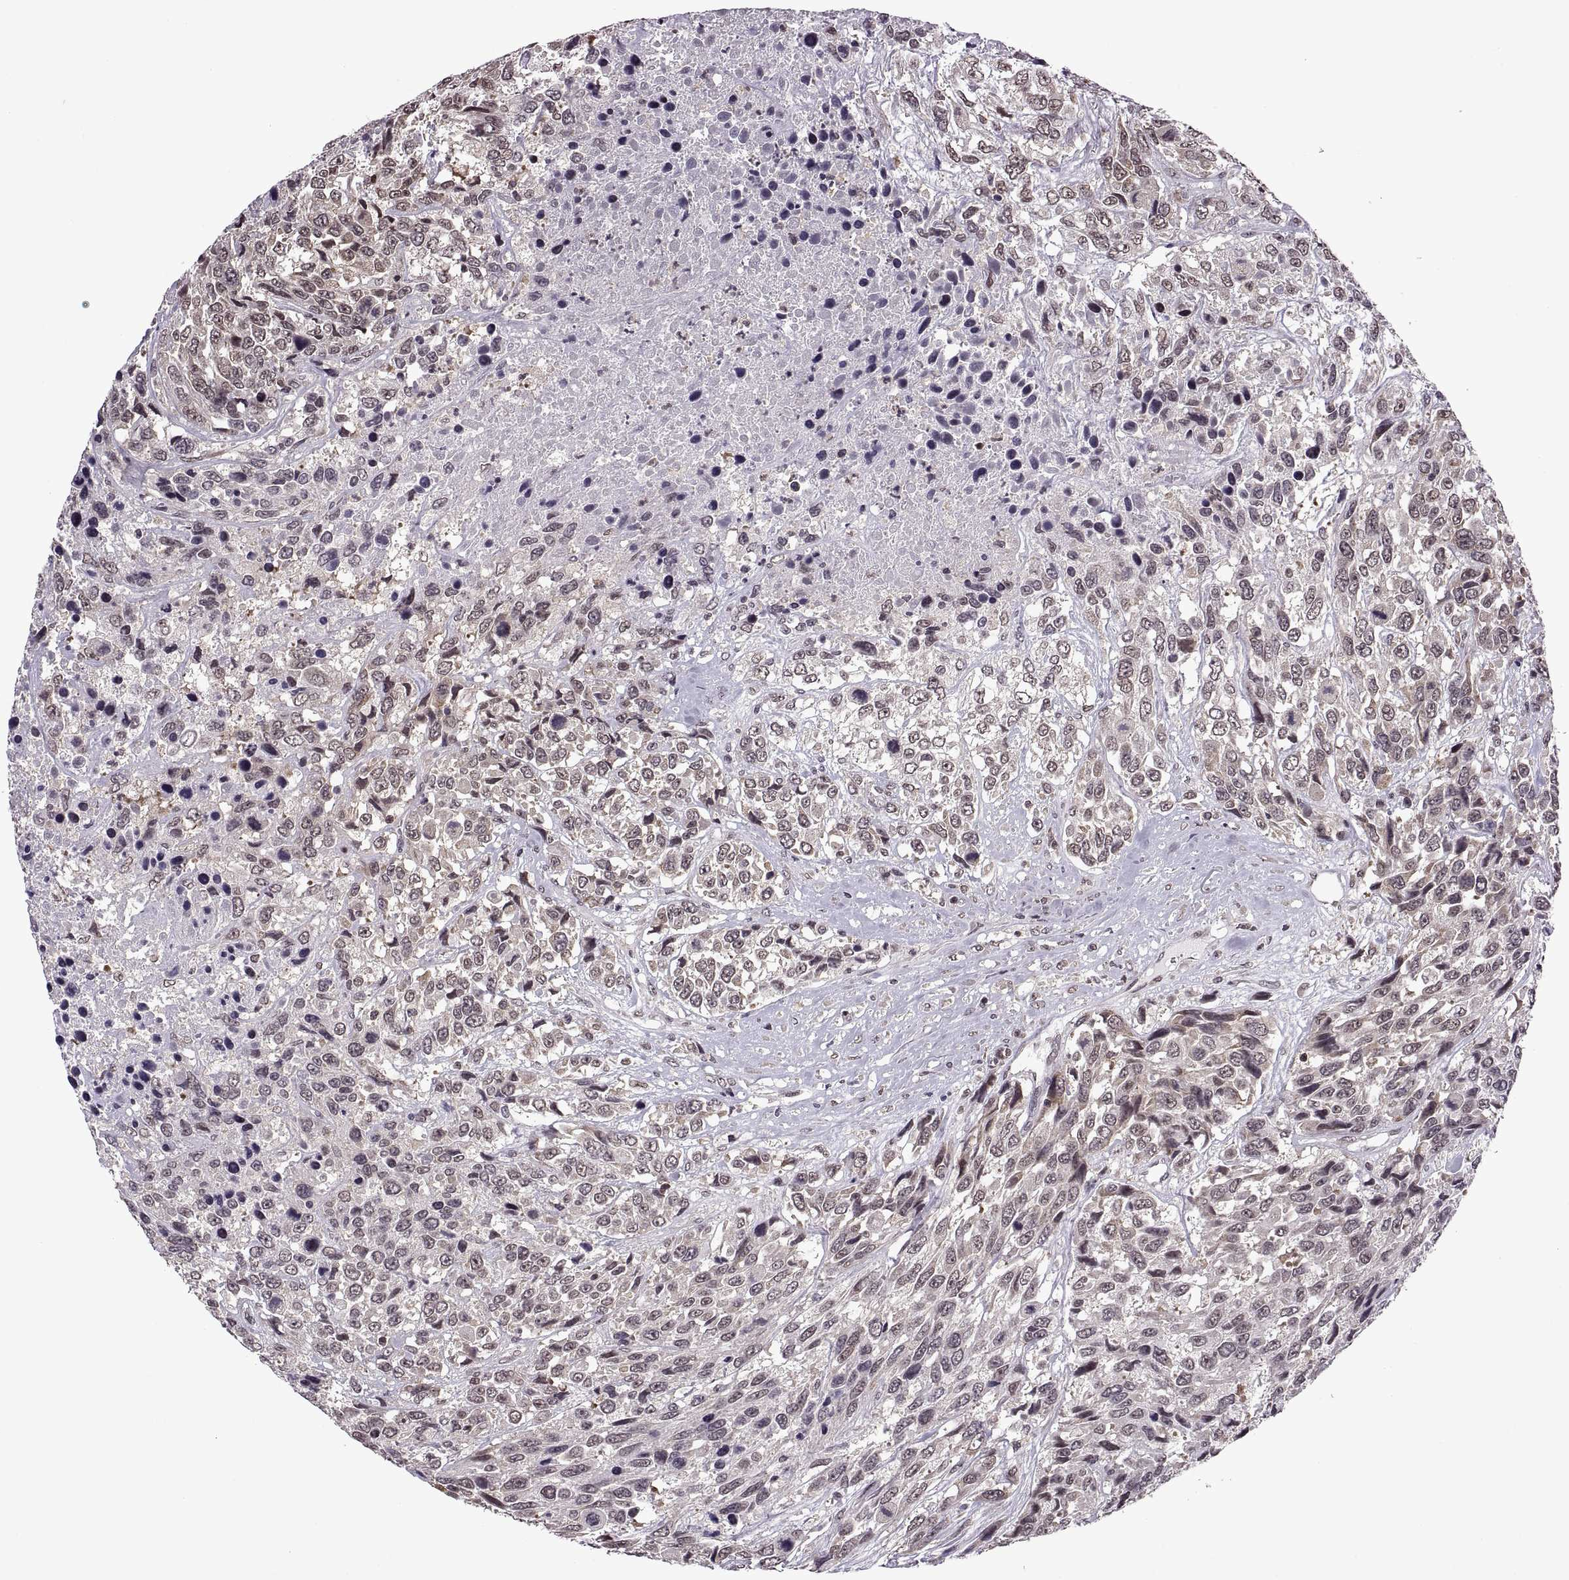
{"staining": {"intensity": "negative", "quantity": "none", "location": "none"}, "tissue": "urothelial cancer", "cell_type": "Tumor cells", "image_type": "cancer", "snomed": [{"axis": "morphology", "description": "Urothelial carcinoma, High grade"}, {"axis": "topography", "description": "Urinary bladder"}], "caption": "IHC photomicrograph of neoplastic tissue: urothelial cancer stained with DAB shows no significant protein staining in tumor cells. (Stains: DAB IHC with hematoxylin counter stain, Microscopy: brightfield microscopy at high magnification).", "gene": "INTS3", "patient": {"sex": "female", "age": 70}}